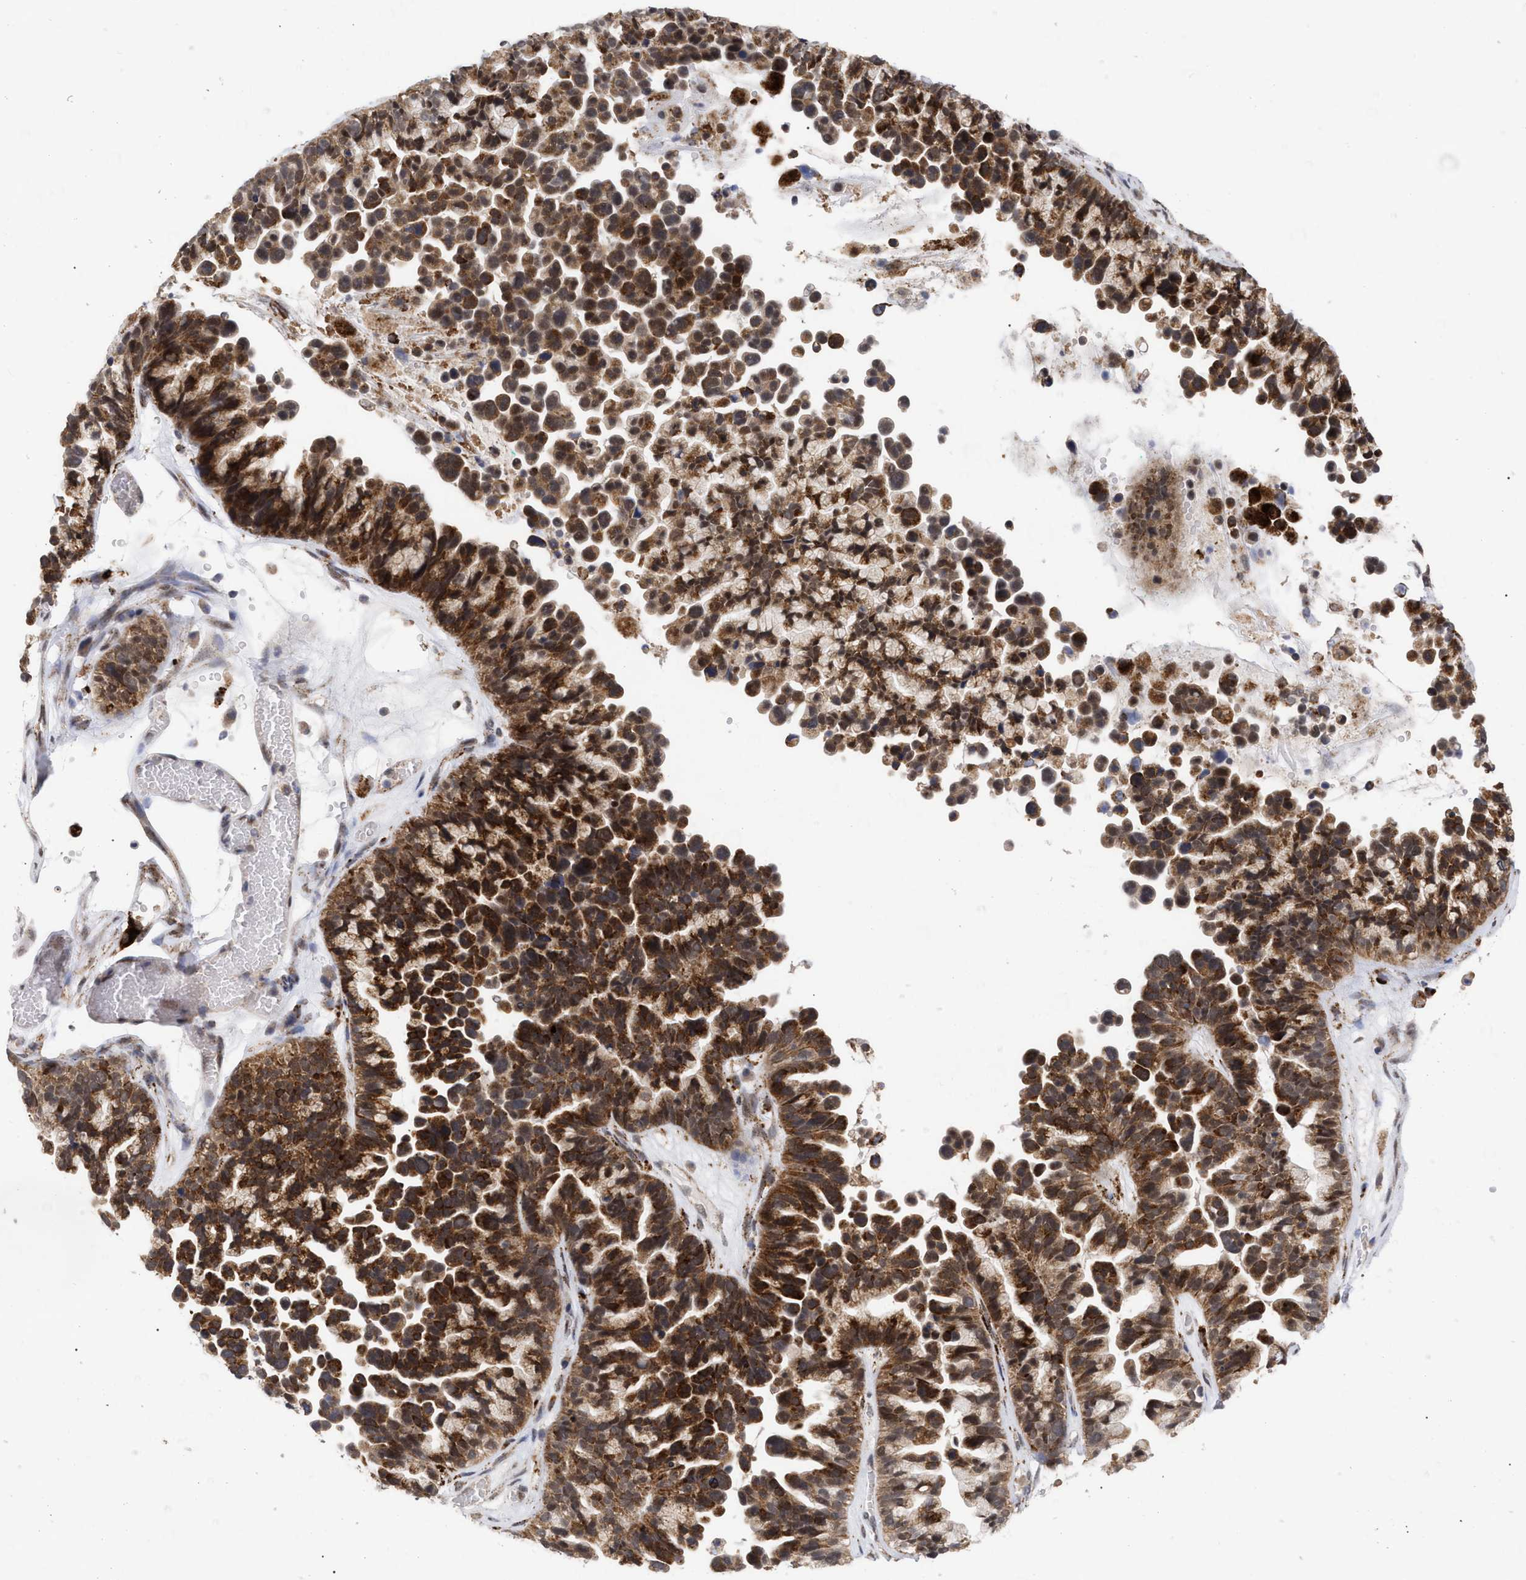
{"staining": {"intensity": "strong", "quantity": ">75%", "location": "cytoplasmic/membranous"}, "tissue": "ovarian cancer", "cell_type": "Tumor cells", "image_type": "cancer", "snomed": [{"axis": "morphology", "description": "Cystadenocarcinoma, serous, NOS"}, {"axis": "topography", "description": "Ovary"}], "caption": "A high-resolution image shows IHC staining of ovarian serous cystadenocarcinoma, which demonstrates strong cytoplasmic/membranous staining in about >75% of tumor cells. Nuclei are stained in blue.", "gene": "UPF1", "patient": {"sex": "female", "age": 56}}